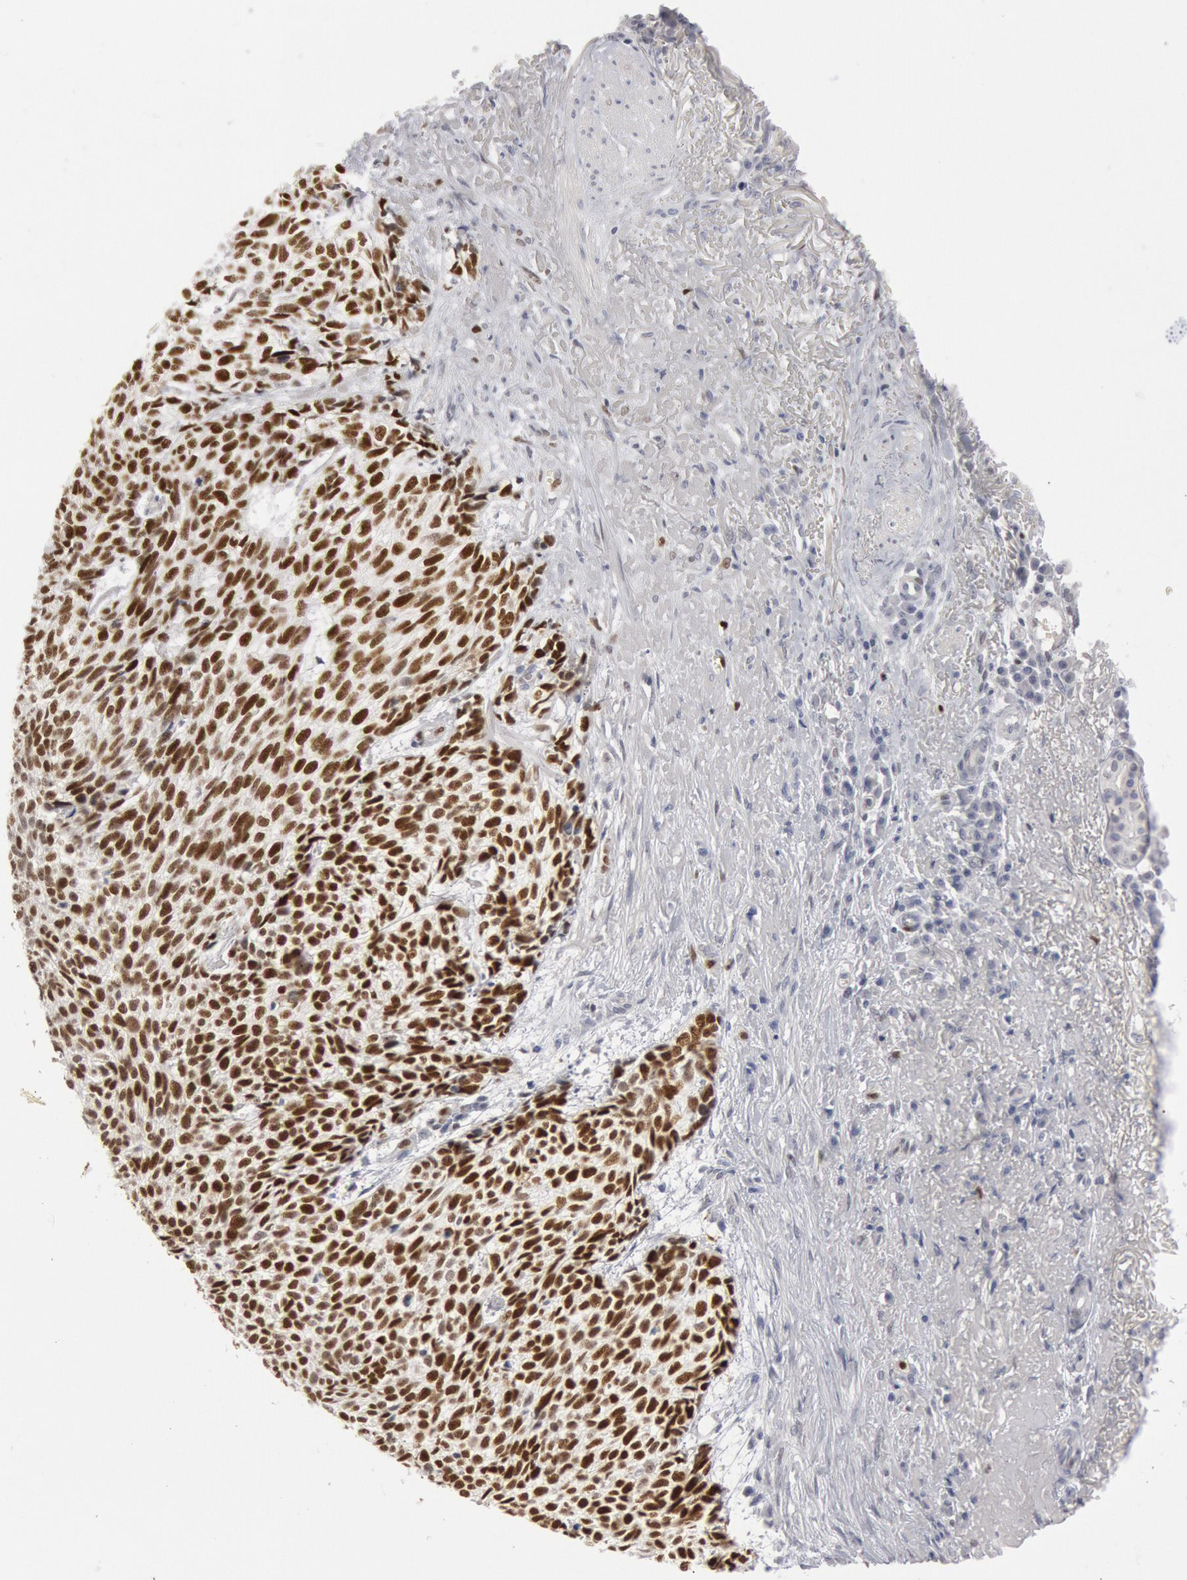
{"staining": {"intensity": "strong", "quantity": ">75%", "location": "nuclear"}, "tissue": "skin cancer", "cell_type": "Tumor cells", "image_type": "cancer", "snomed": [{"axis": "morphology", "description": "Basal cell carcinoma"}, {"axis": "topography", "description": "Skin"}], "caption": "Brown immunohistochemical staining in human skin basal cell carcinoma shows strong nuclear positivity in approximately >75% of tumor cells.", "gene": "WDHD1", "patient": {"sex": "female", "age": 89}}